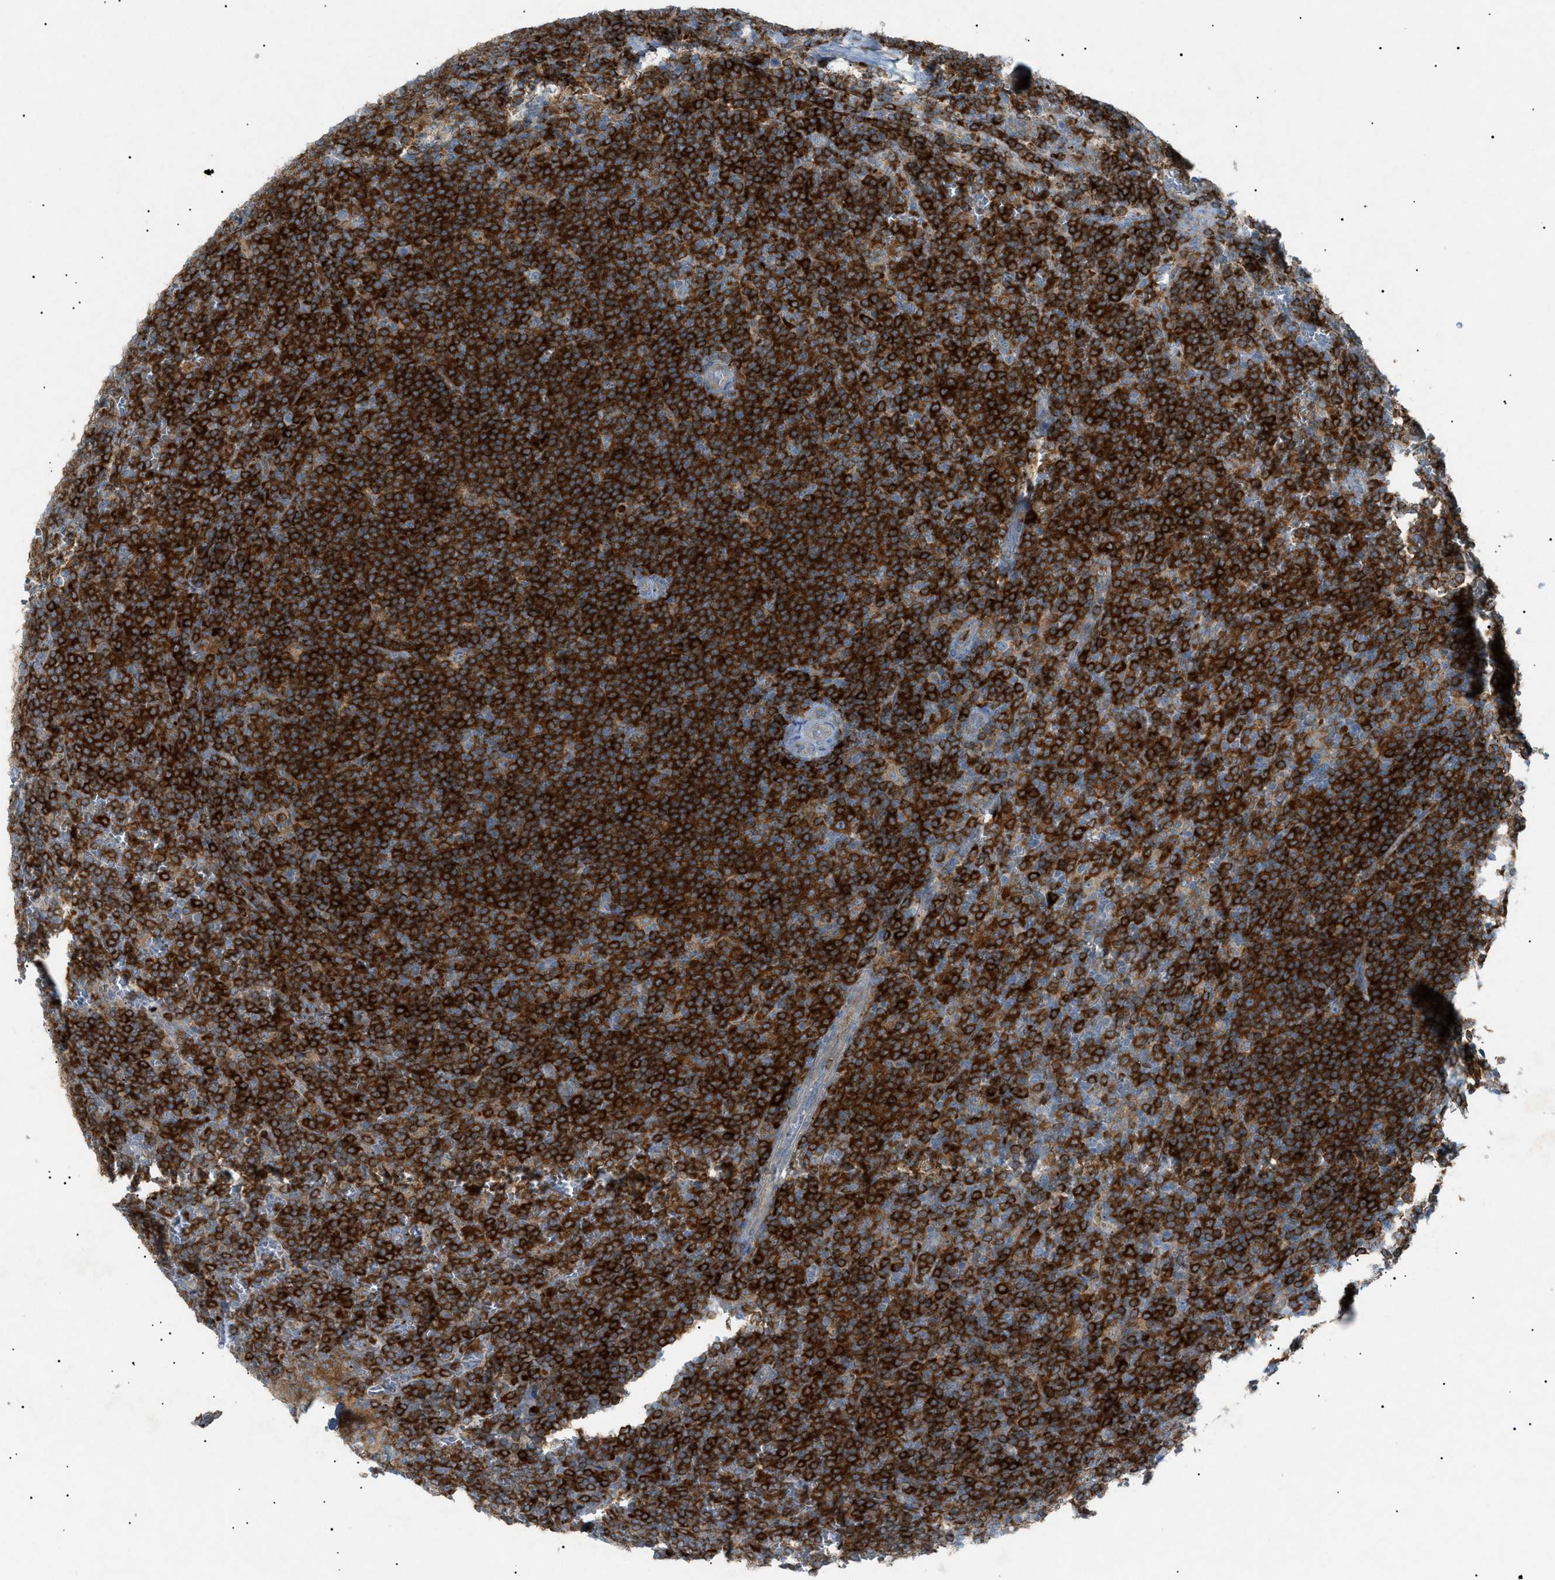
{"staining": {"intensity": "strong", "quantity": ">75%", "location": "cytoplasmic/membranous"}, "tissue": "lymphoma", "cell_type": "Tumor cells", "image_type": "cancer", "snomed": [{"axis": "morphology", "description": "Malignant lymphoma, non-Hodgkin's type, Low grade"}, {"axis": "topography", "description": "Spleen"}], "caption": "Strong cytoplasmic/membranous staining for a protein is appreciated in about >75% of tumor cells of malignant lymphoma, non-Hodgkin's type (low-grade) using immunohistochemistry.", "gene": "BTK", "patient": {"sex": "female", "age": 19}}